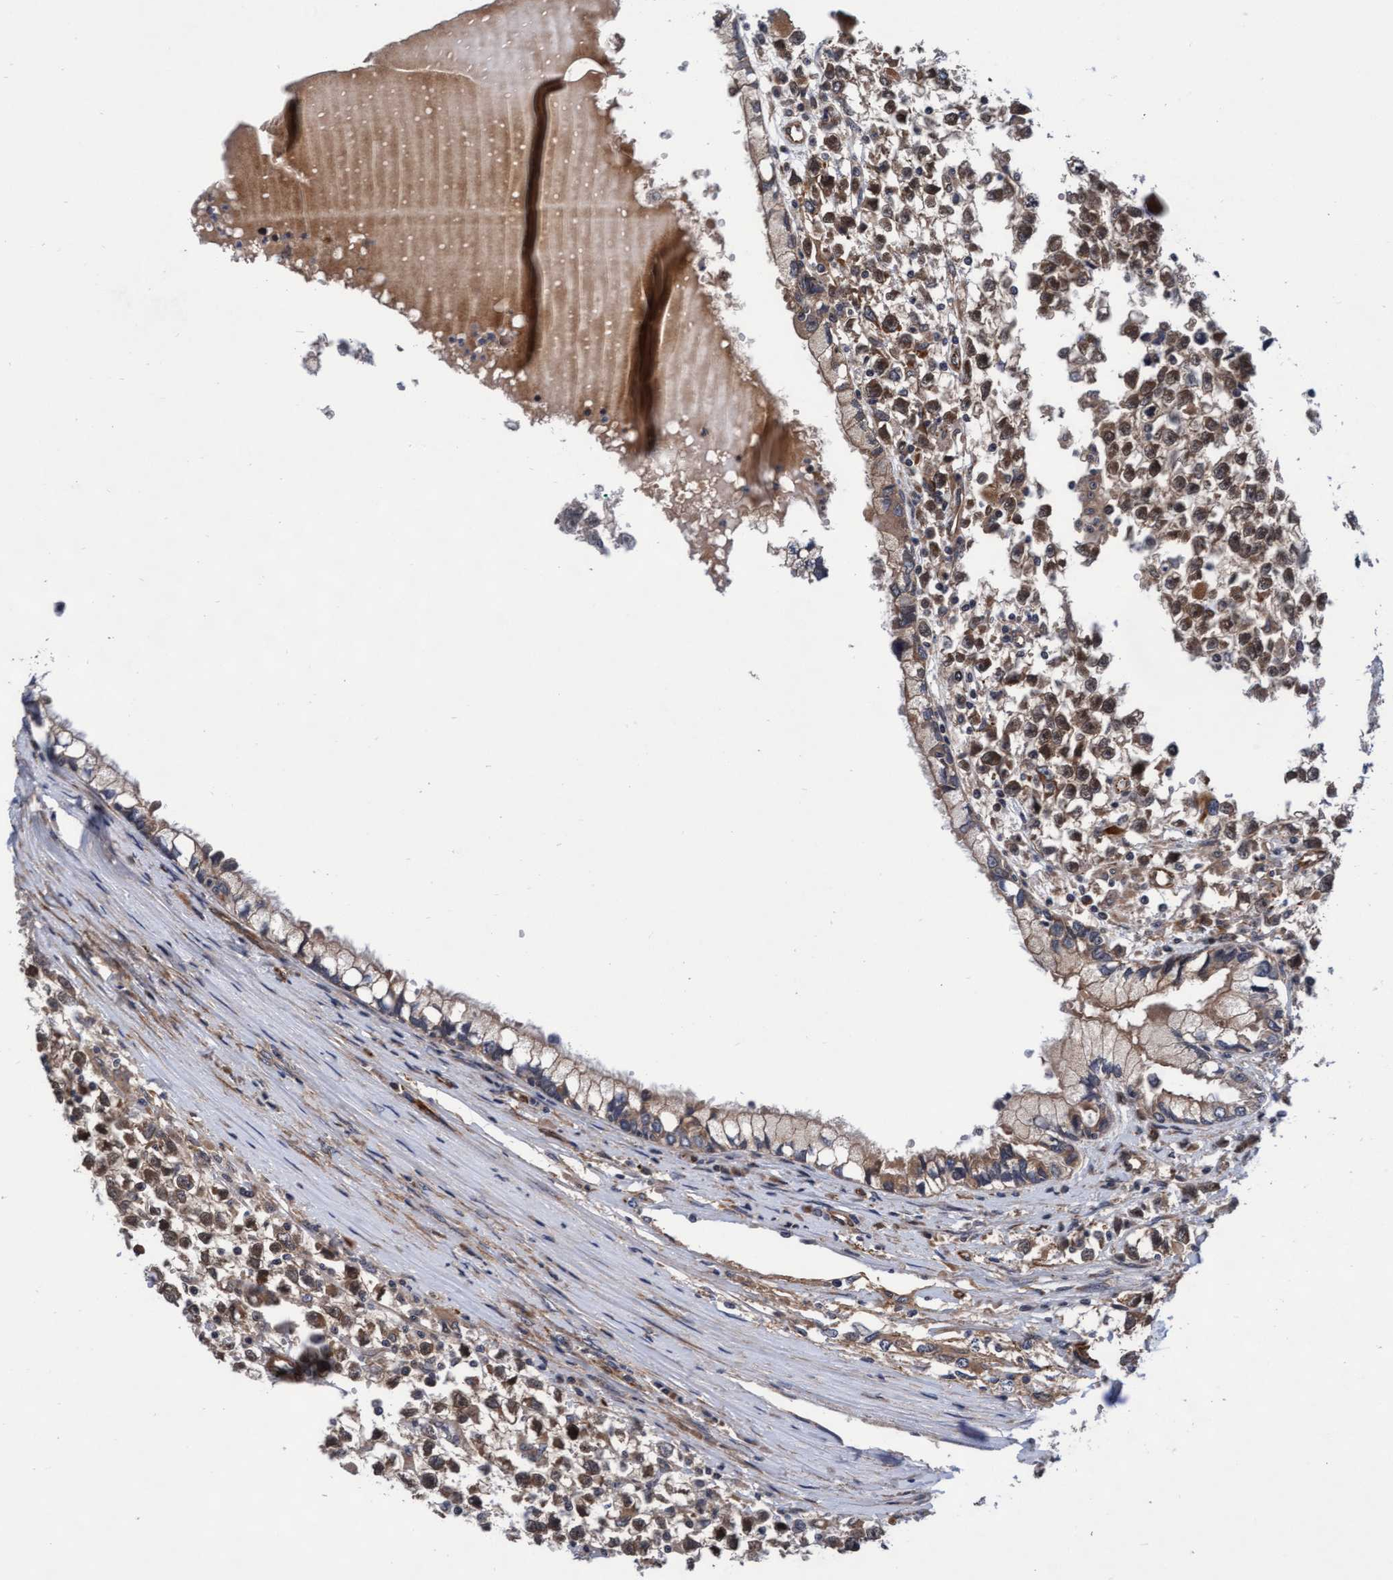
{"staining": {"intensity": "weak", "quantity": ">75%", "location": "cytoplasmic/membranous,nuclear"}, "tissue": "testis cancer", "cell_type": "Tumor cells", "image_type": "cancer", "snomed": [{"axis": "morphology", "description": "Seminoma, NOS"}, {"axis": "morphology", "description": "Carcinoma, Embryonal, NOS"}, {"axis": "topography", "description": "Testis"}], "caption": "This photomicrograph exhibits IHC staining of testis embryonal carcinoma, with low weak cytoplasmic/membranous and nuclear expression in about >75% of tumor cells.", "gene": "EFCAB13", "patient": {"sex": "male", "age": 51}}